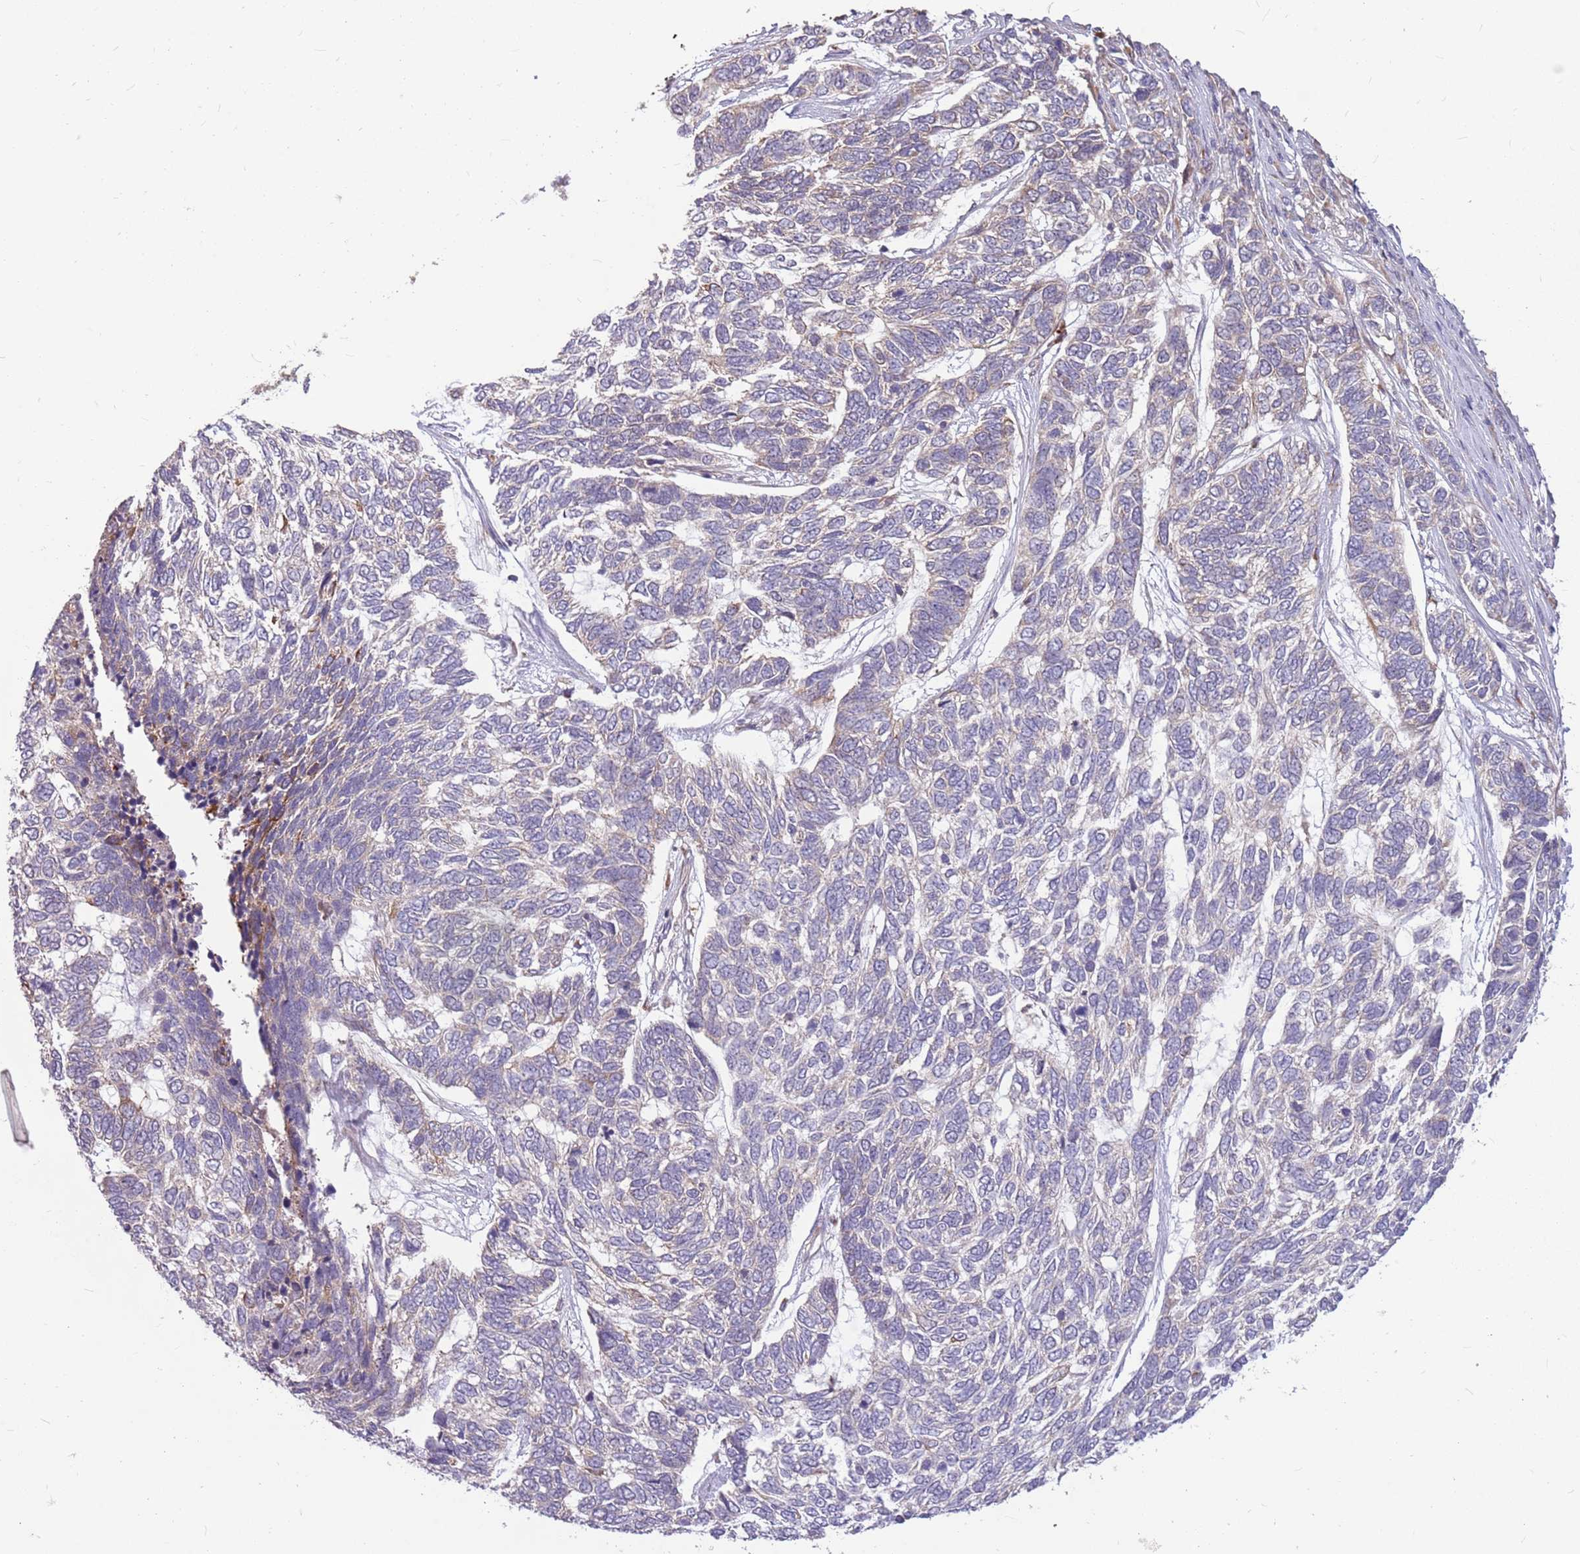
{"staining": {"intensity": "negative", "quantity": "none", "location": "none"}, "tissue": "skin cancer", "cell_type": "Tumor cells", "image_type": "cancer", "snomed": [{"axis": "morphology", "description": "Basal cell carcinoma"}, {"axis": "topography", "description": "Skin"}], "caption": "This is an IHC image of skin cancer. There is no positivity in tumor cells.", "gene": "PPP1R27", "patient": {"sex": "female", "age": 65}}